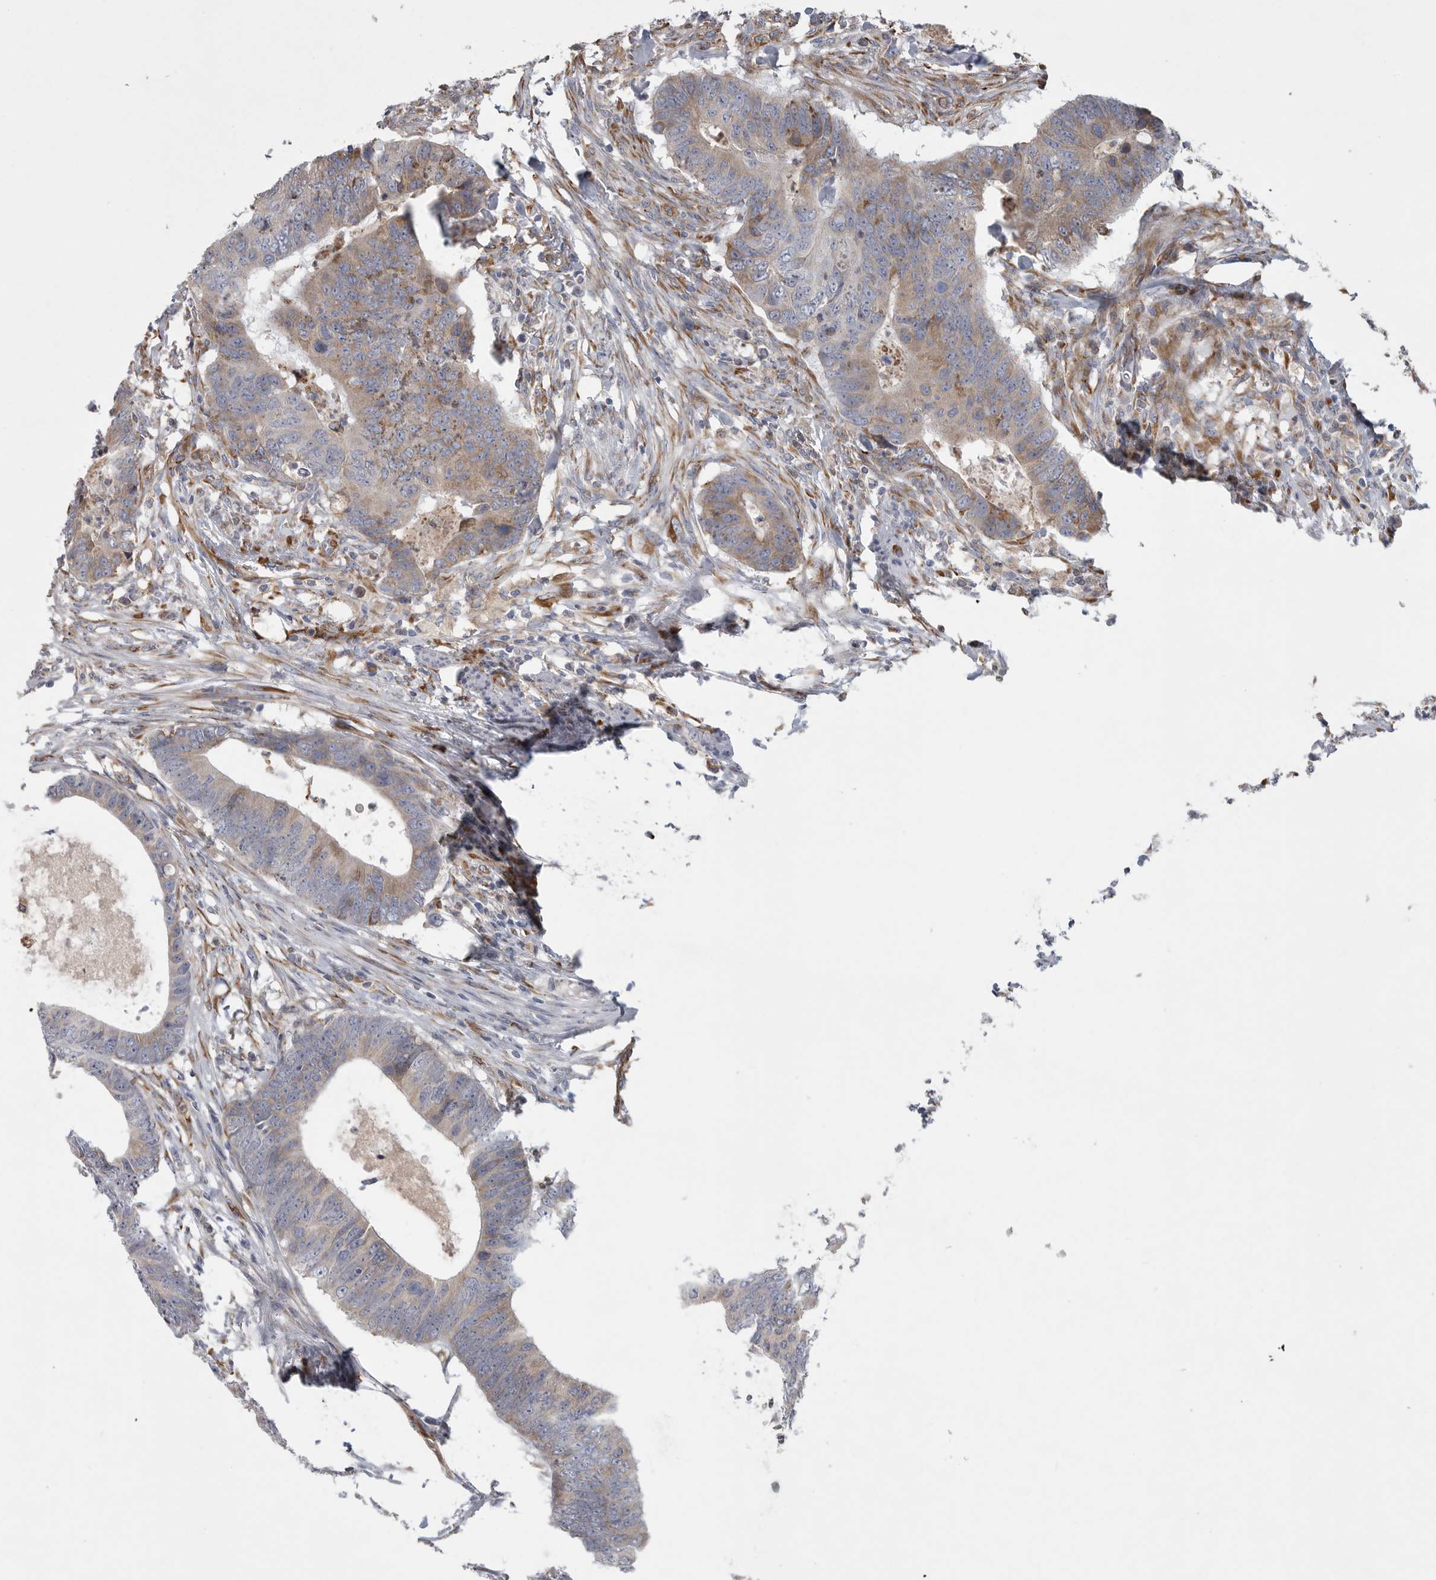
{"staining": {"intensity": "weak", "quantity": "25%-75%", "location": "cytoplasmic/membranous"}, "tissue": "colorectal cancer", "cell_type": "Tumor cells", "image_type": "cancer", "snomed": [{"axis": "morphology", "description": "Adenocarcinoma, NOS"}, {"axis": "topography", "description": "Colon"}], "caption": "Immunohistochemical staining of colorectal cancer exhibits low levels of weak cytoplasmic/membranous positivity in approximately 25%-75% of tumor cells.", "gene": "MINPP1", "patient": {"sex": "male", "age": 56}}